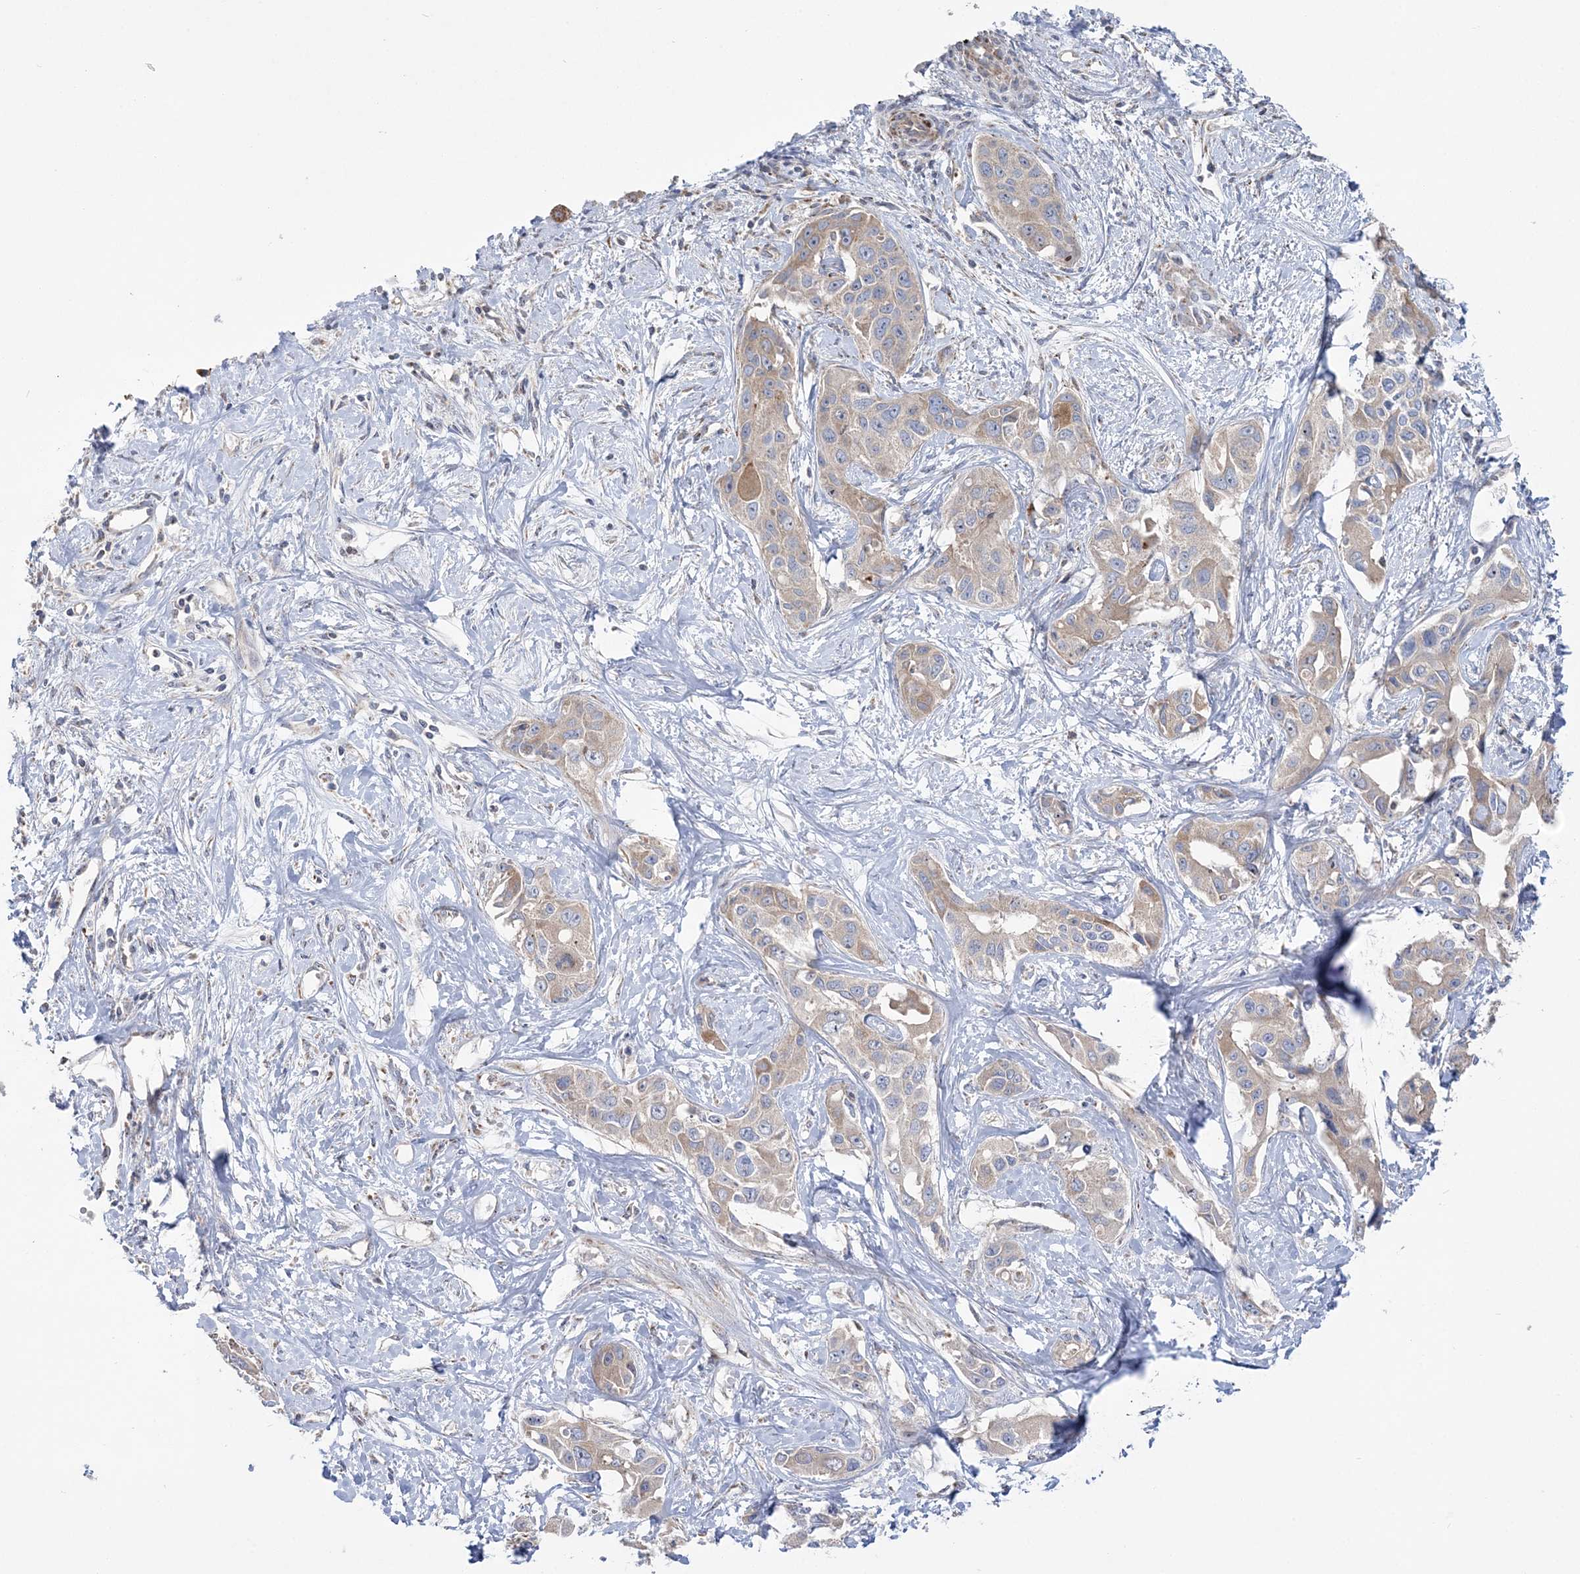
{"staining": {"intensity": "weak", "quantity": "25%-75%", "location": "cytoplasmic/membranous"}, "tissue": "liver cancer", "cell_type": "Tumor cells", "image_type": "cancer", "snomed": [{"axis": "morphology", "description": "Cholangiocarcinoma"}, {"axis": "topography", "description": "Liver"}], "caption": "High-power microscopy captured an immunohistochemistry micrograph of liver cancer (cholangiocarcinoma), revealing weak cytoplasmic/membranous expression in about 25%-75% of tumor cells. The protein is stained brown, and the nuclei are stained in blue (DAB (3,3'-diaminobenzidine) IHC with brightfield microscopy, high magnification).", "gene": "MMADHC", "patient": {"sex": "male", "age": 59}}